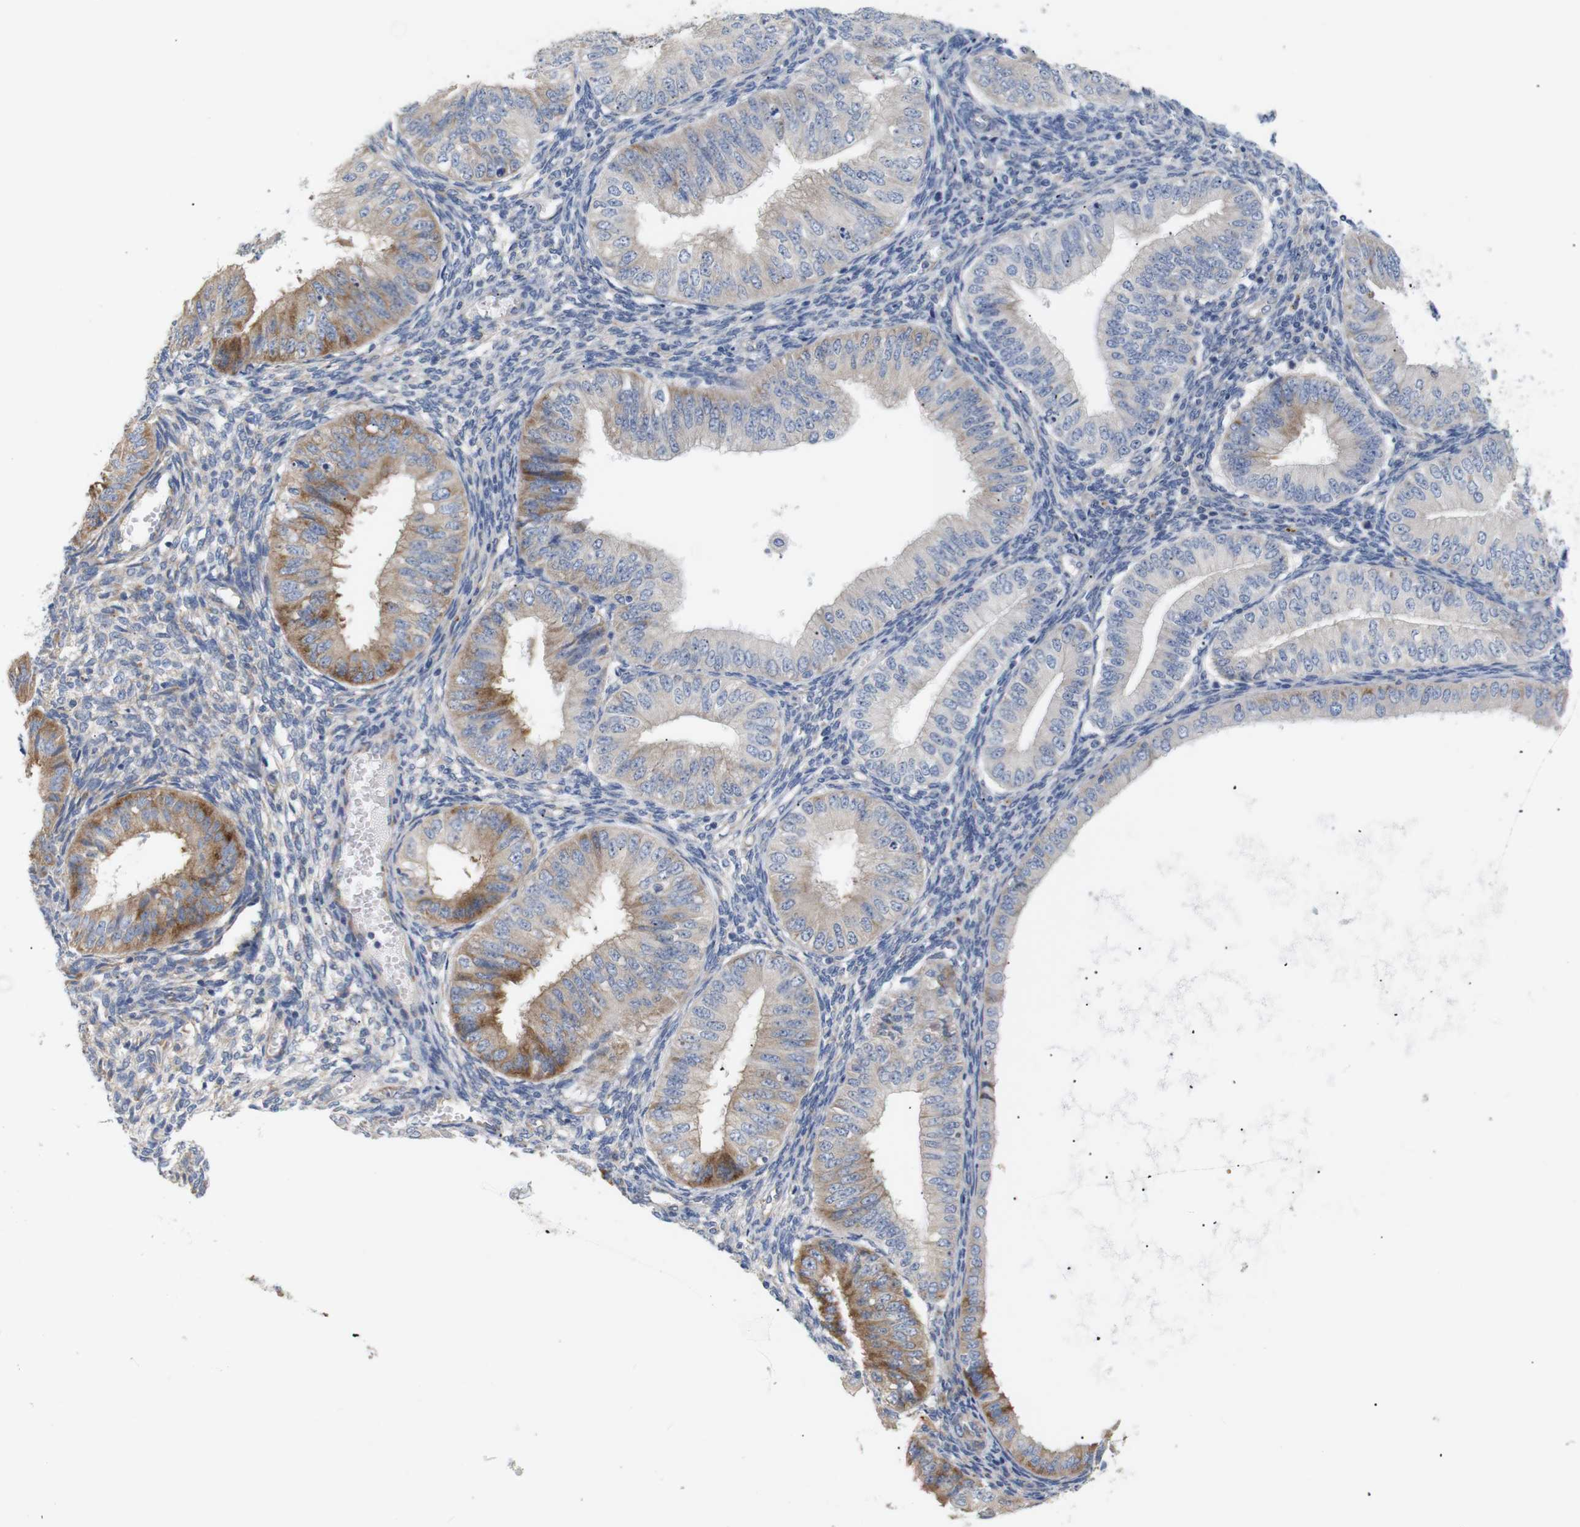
{"staining": {"intensity": "moderate", "quantity": "25%-75%", "location": "cytoplasmic/membranous"}, "tissue": "endometrial cancer", "cell_type": "Tumor cells", "image_type": "cancer", "snomed": [{"axis": "morphology", "description": "Normal tissue, NOS"}, {"axis": "morphology", "description": "Adenocarcinoma, NOS"}, {"axis": "topography", "description": "Endometrium"}], "caption": "This is an image of immunohistochemistry staining of endometrial cancer, which shows moderate staining in the cytoplasmic/membranous of tumor cells.", "gene": "TRIM5", "patient": {"sex": "female", "age": 53}}